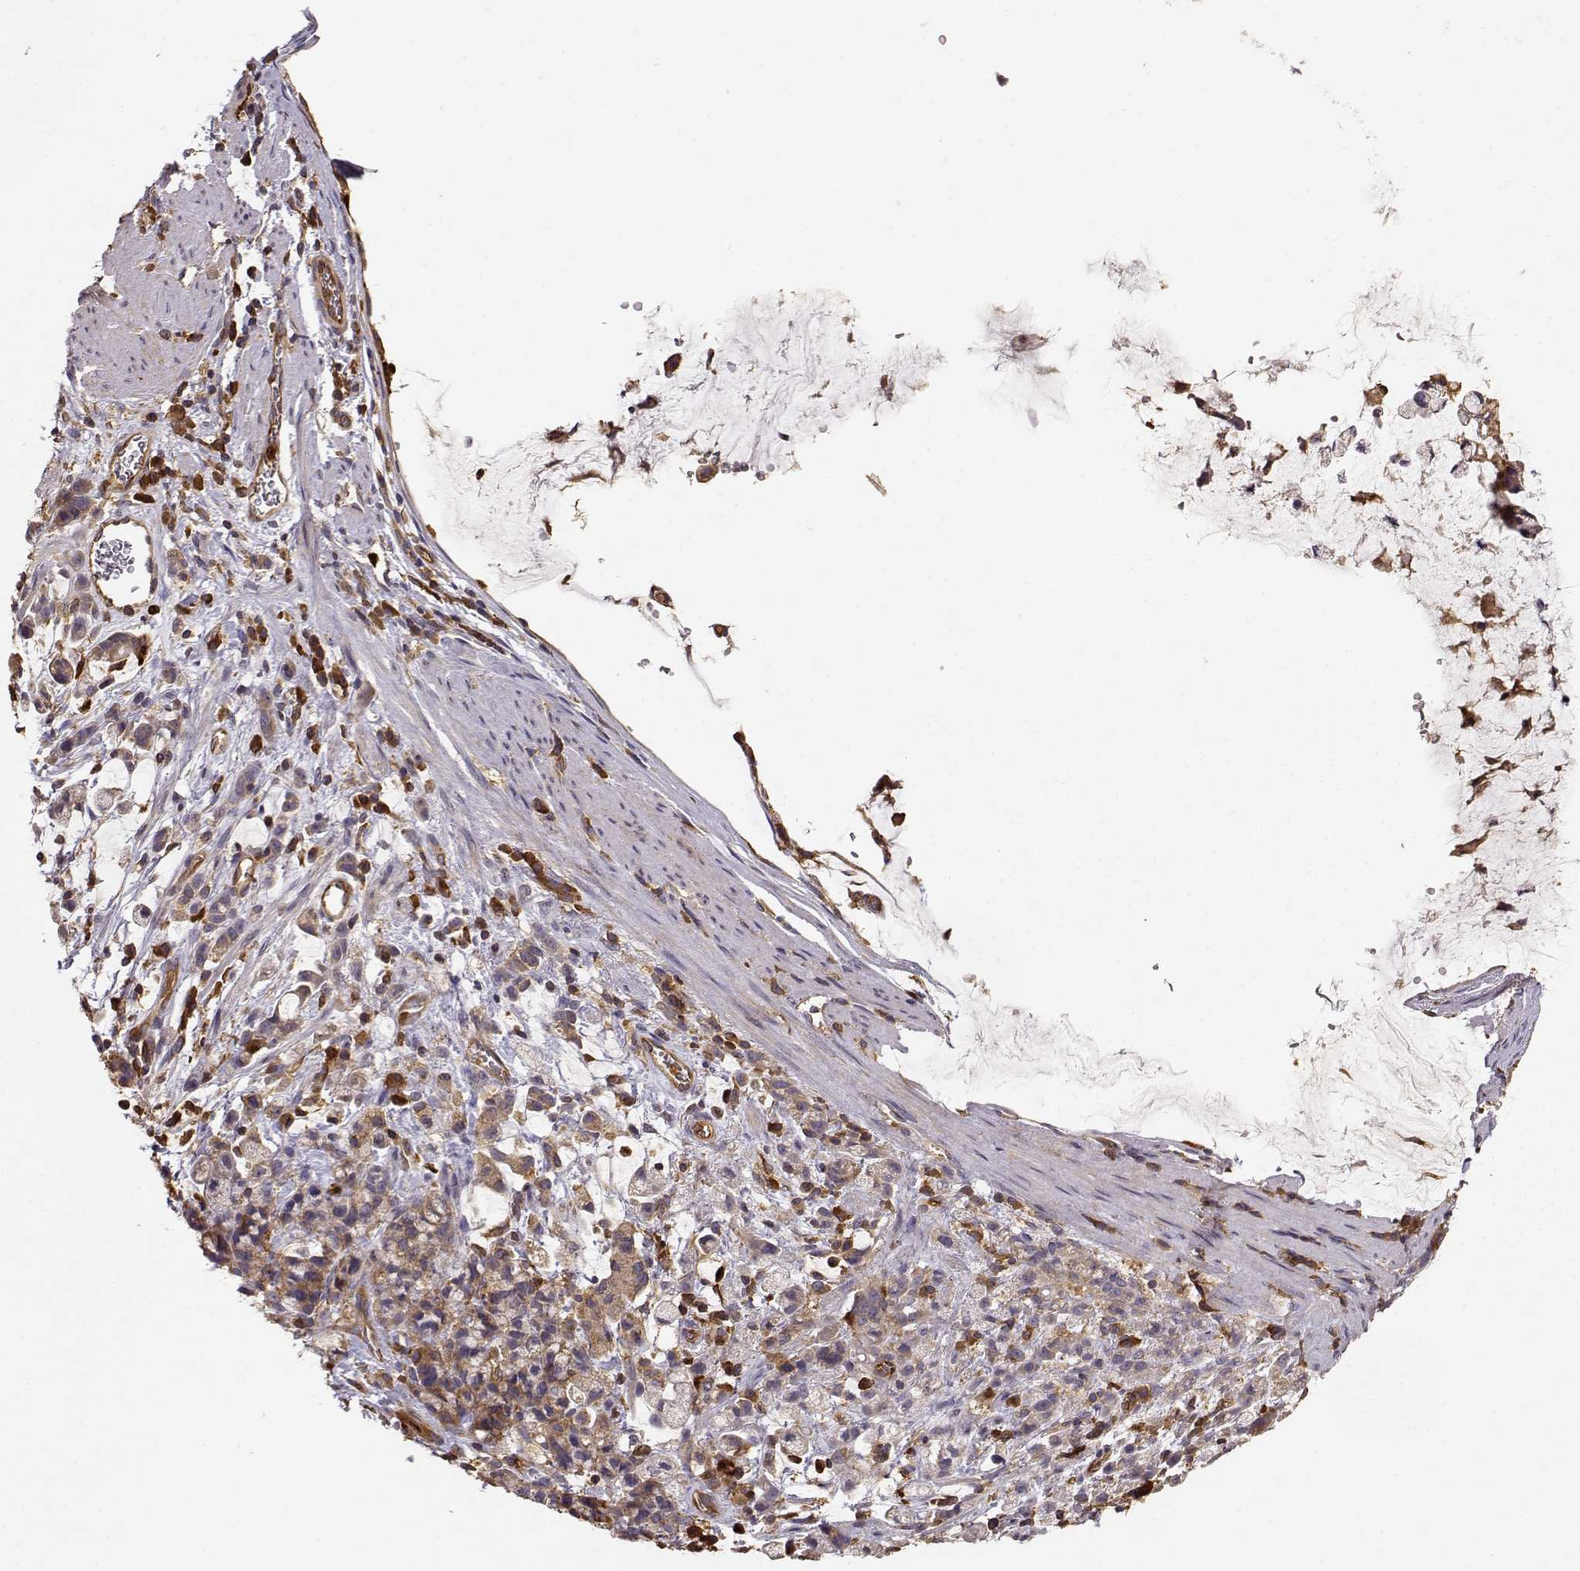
{"staining": {"intensity": "weak", "quantity": ">75%", "location": "cytoplasmic/membranous"}, "tissue": "stomach cancer", "cell_type": "Tumor cells", "image_type": "cancer", "snomed": [{"axis": "morphology", "description": "Adenocarcinoma, NOS"}, {"axis": "topography", "description": "Stomach"}], "caption": "Stomach cancer (adenocarcinoma) was stained to show a protein in brown. There is low levels of weak cytoplasmic/membranous expression in about >75% of tumor cells.", "gene": "ARHGEF2", "patient": {"sex": "female", "age": 60}}